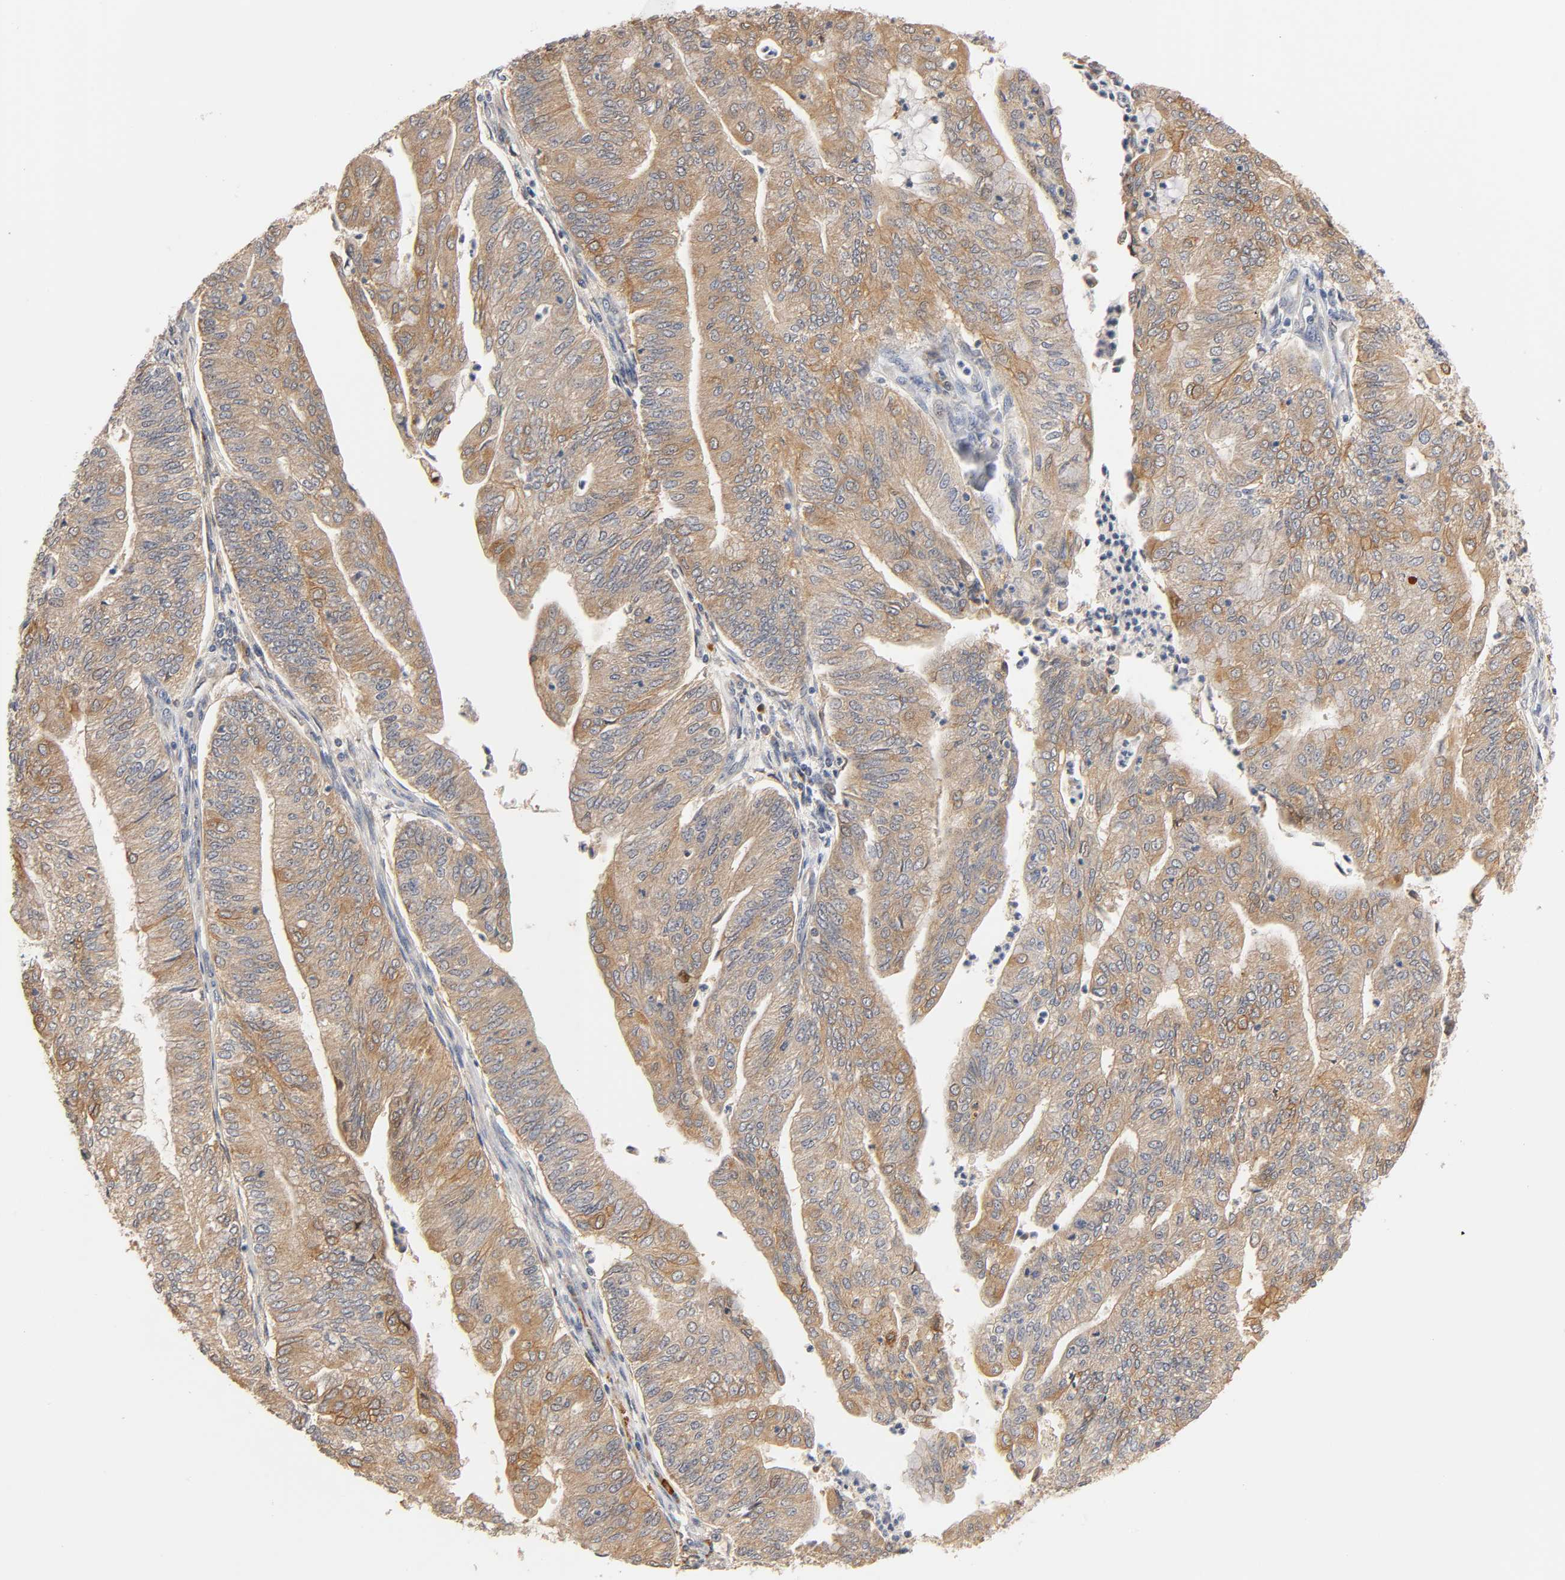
{"staining": {"intensity": "moderate", "quantity": ">75%", "location": "cytoplasmic/membranous"}, "tissue": "endometrial cancer", "cell_type": "Tumor cells", "image_type": "cancer", "snomed": [{"axis": "morphology", "description": "Adenocarcinoma, NOS"}, {"axis": "topography", "description": "Endometrium"}], "caption": "Human adenocarcinoma (endometrial) stained with a brown dye demonstrates moderate cytoplasmic/membranous positive expression in approximately >75% of tumor cells.", "gene": "GSTZ1", "patient": {"sex": "female", "age": 59}}